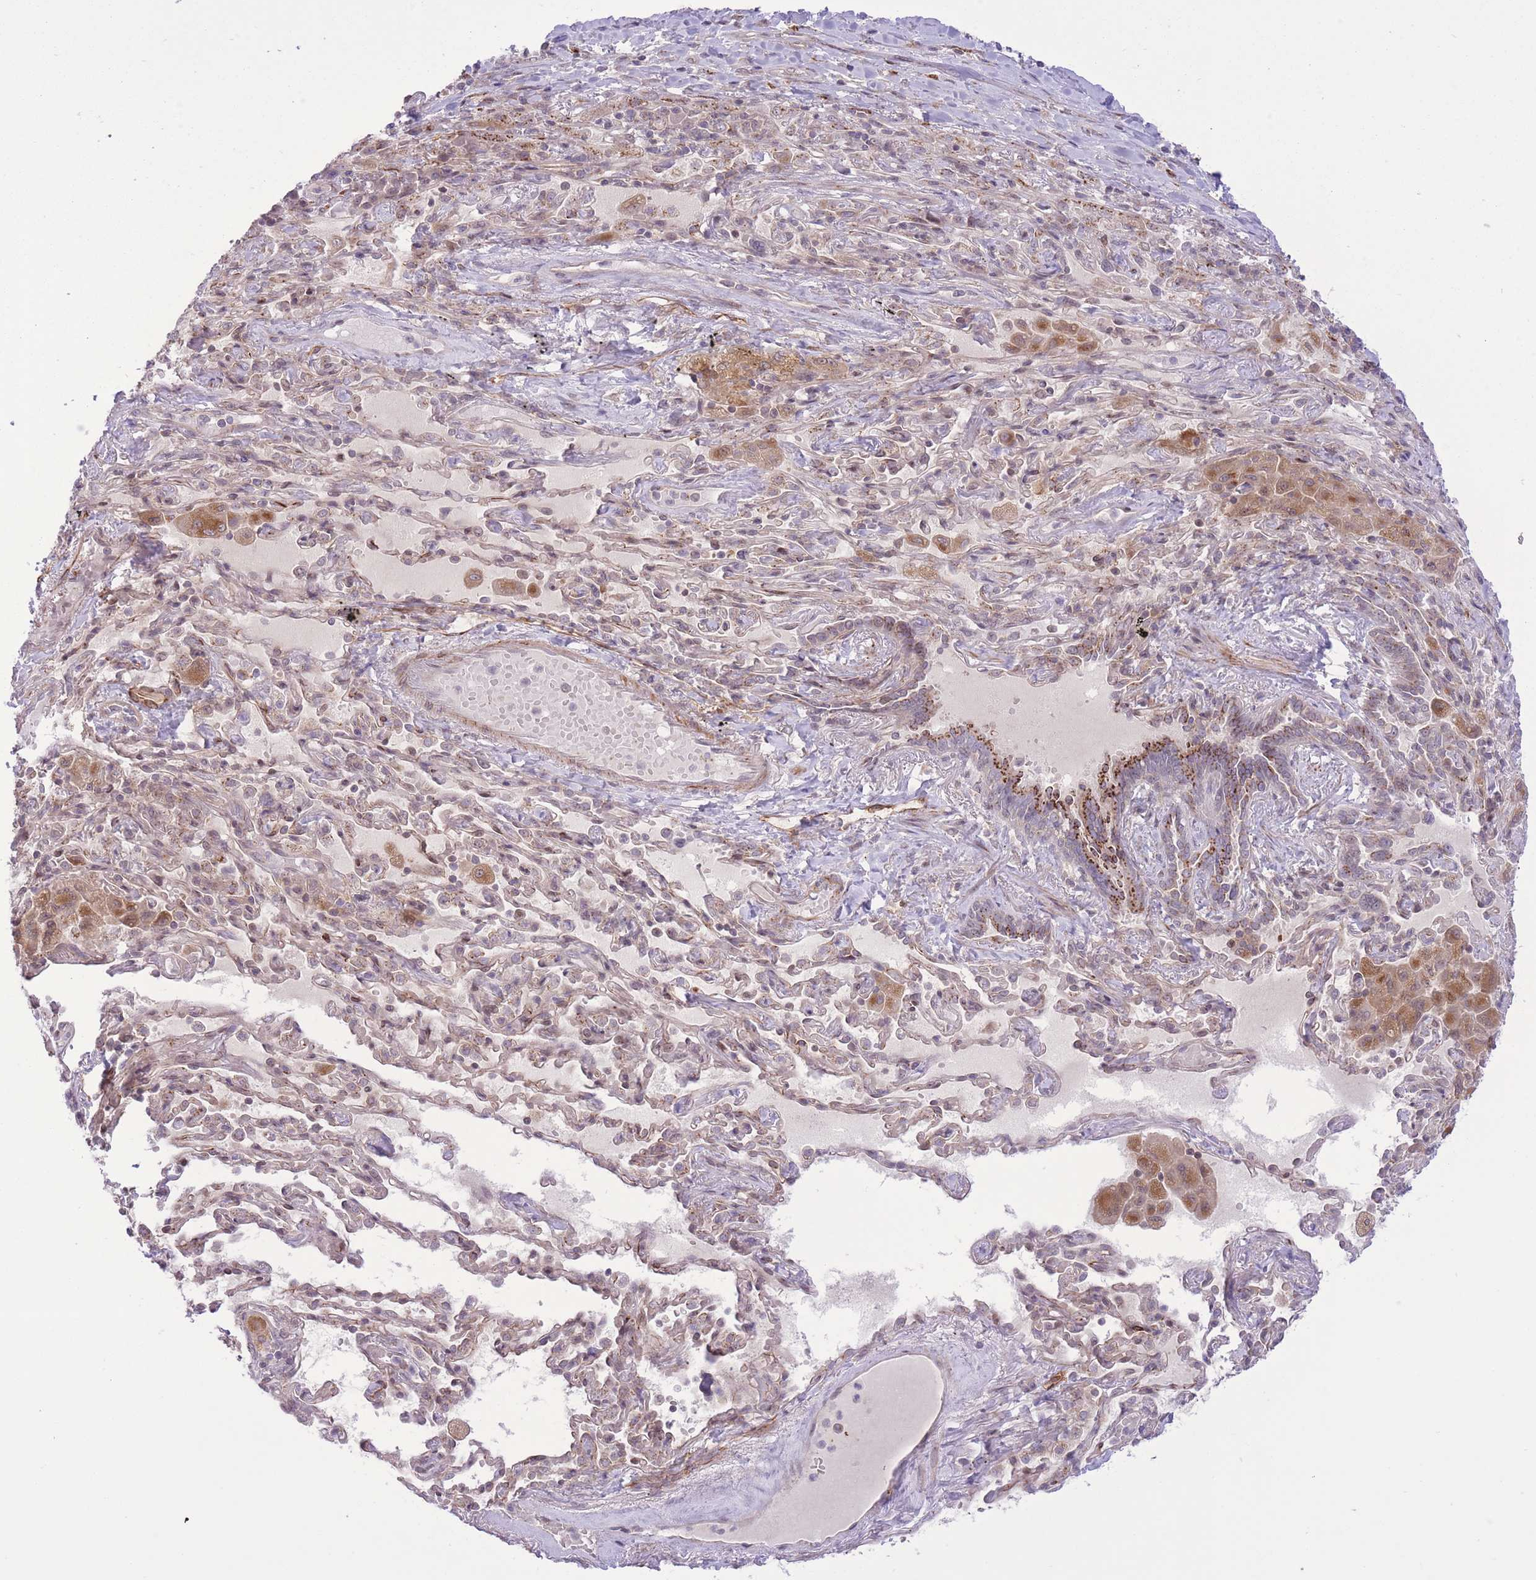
{"staining": {"intensity": "weak", "quantity": "<25%", "location": "cytoplasmic/membranous"}, "tissue": "lung cancer", "cell_type": "Tumor cells", "image_type": "cancer", "snomed": [{"axis": "morphology", "description": "Squamous cell carcinoma, NOS"}, {"axis": "topography", "description": "Lung"}], "caption": "Tumor cells are negative for brown protein staining in lung squamous cell carcinoma. (DAB (3,3'-diaminobenzidine) immunohistochemistry with hematoxylin counter stain).", "gene": "ZBED5", "patient": {"sex": "female", "age": 70}}